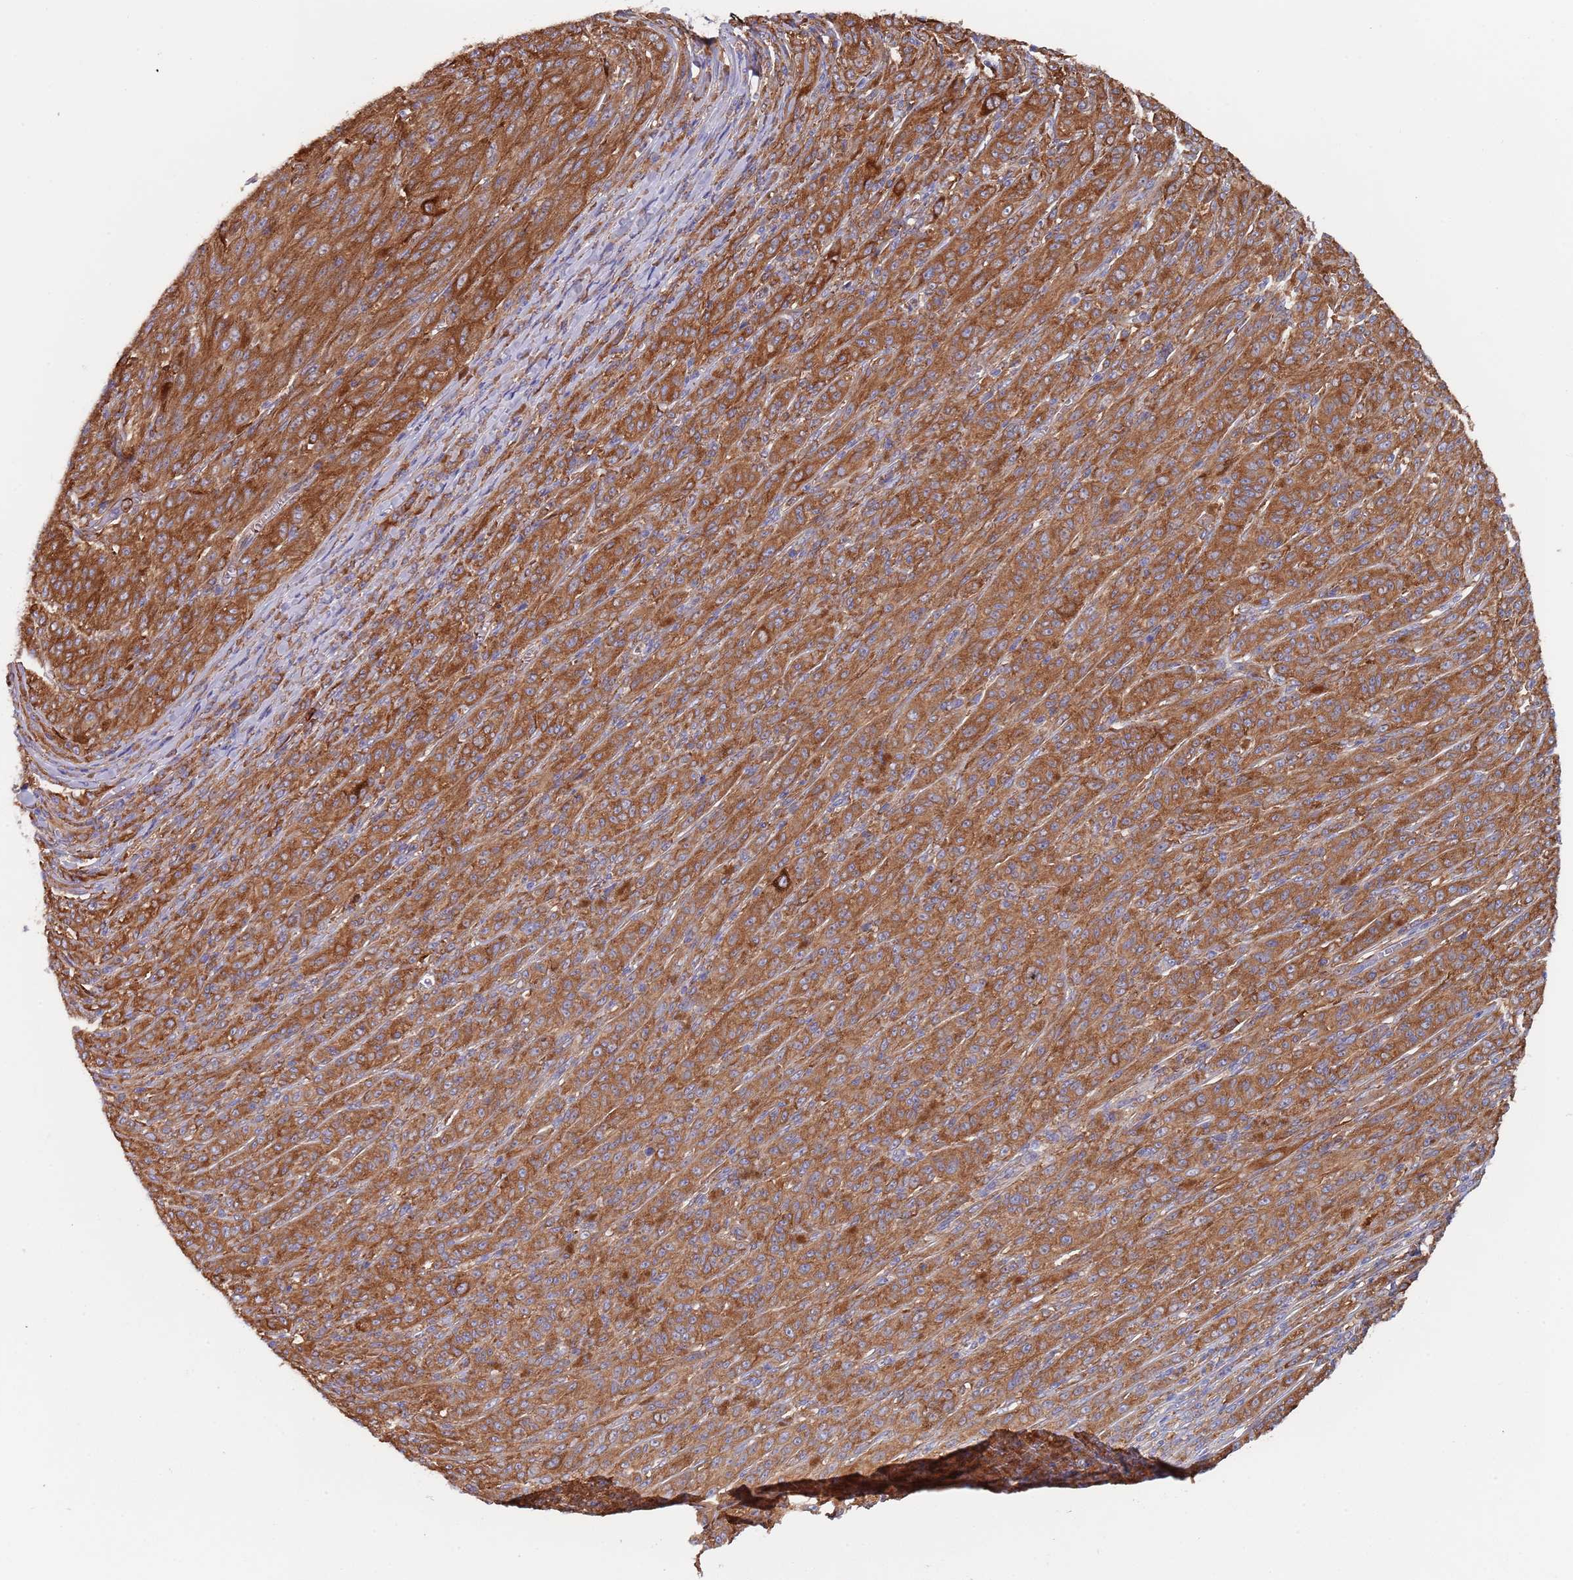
{"staining": {"intensity": "moderate", "quantity": "25%-75%", "location": "cytoplasmic/membranous"}, "tissue": "melanoma", "cell_type": "Tumor cells", "image_type": "cancer", "snomed": [{"axis": "morphology", "description": "Malignant melanoma, NOS"}, {"axis": "topography", "description": "Skin"}], "caption": "Protein staining displays moderate cytoplasmic/membranous expression in about 25%-75% of tumor cells in melanoma.", "gene": "DCUN1D3", "patient": {"sex": "female", "age": 52}}